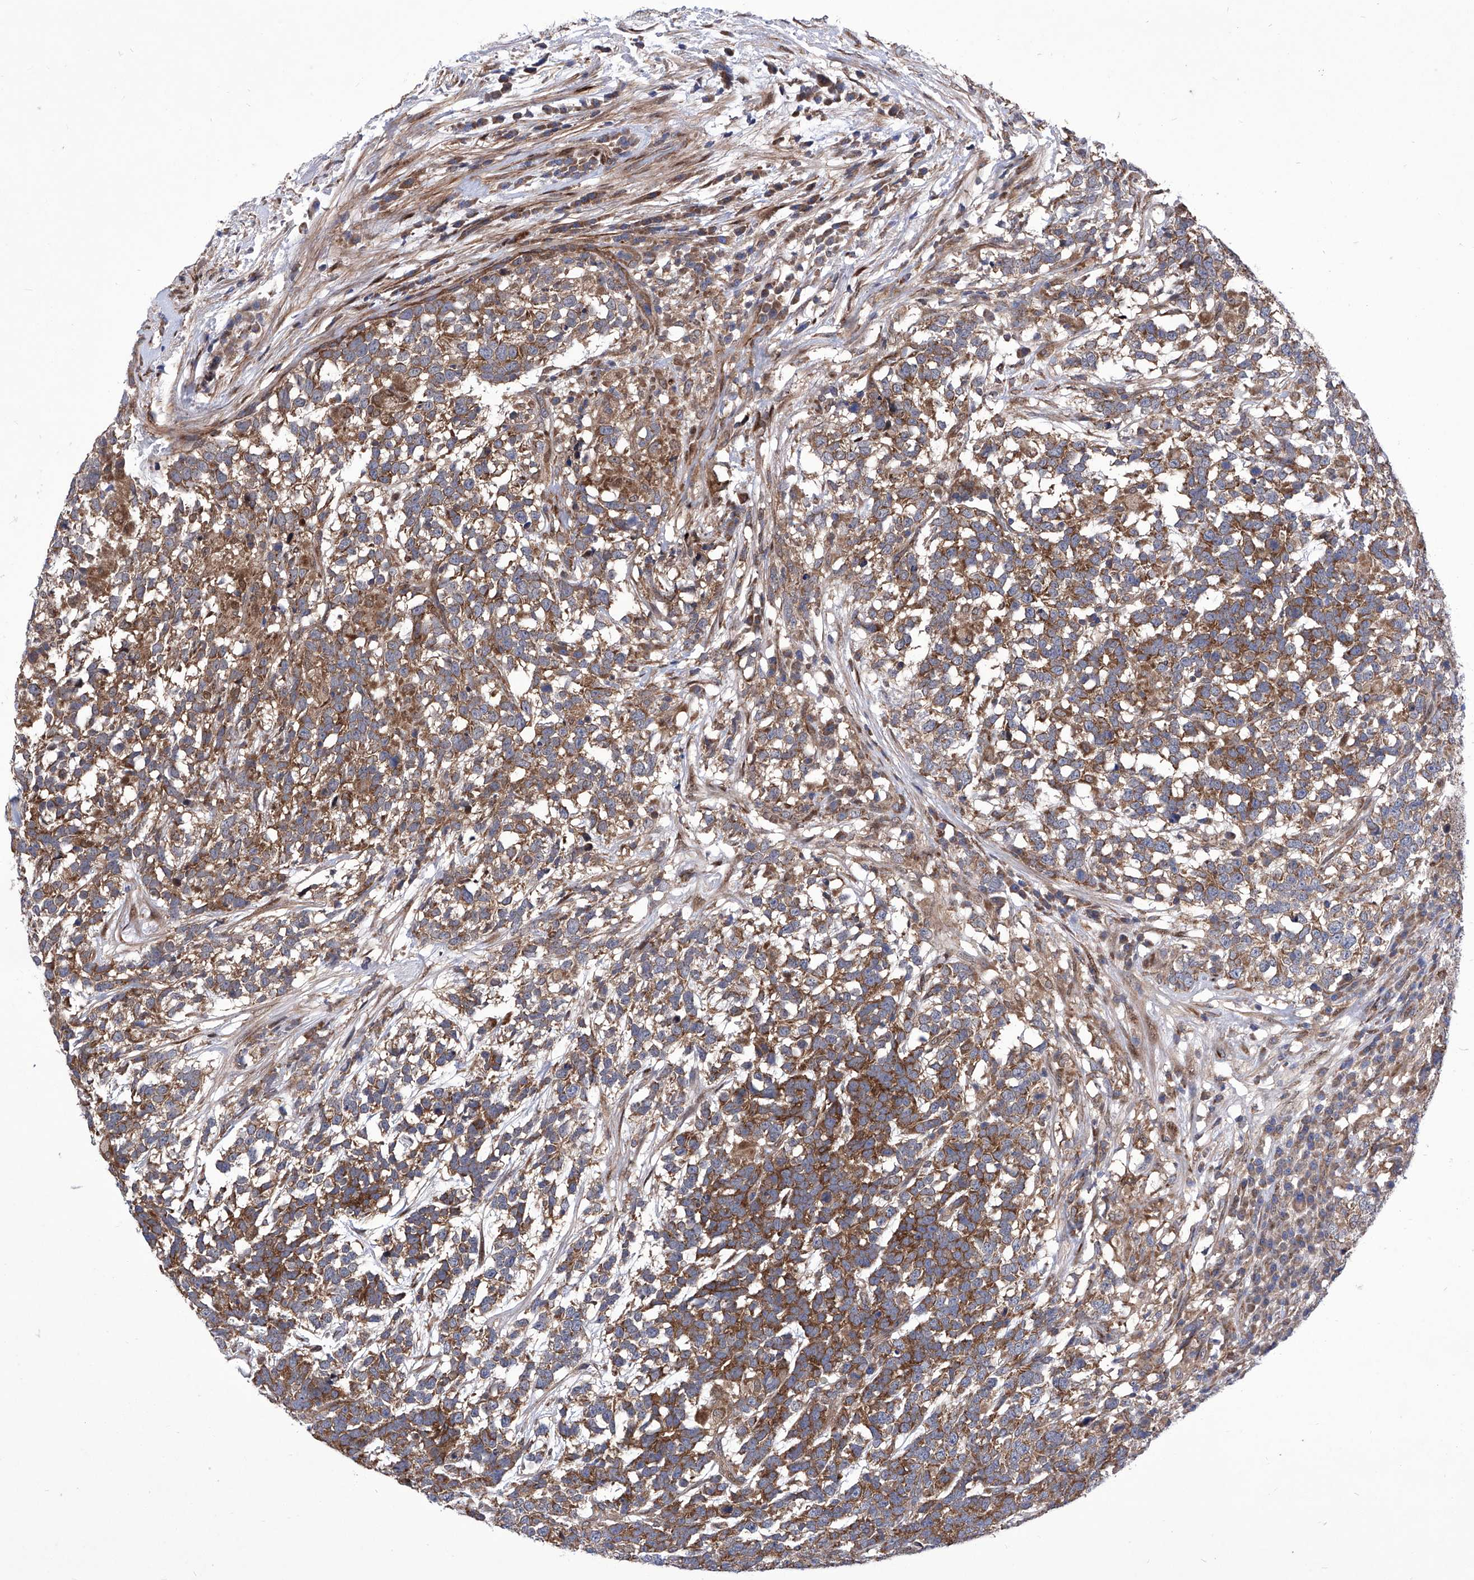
{"staining": {"intensity": "strong", "quantity": ">75%", "location": "cytoplasmic/membranous"}, "tissue": "testis cancer", "cell_type": "Tumor cells", "image_type": "cancer", "snomed": [{"axis": "morphology", "description": "Carcinoma, Embryonal, NOS"}, {"axis": "topography", "description": "Testis"}], "caption": "Embryonal carcinoma (testis) stained with DAB (3,3'-diaminobenzidine) IHC exhibits high levels of strong cytoplasmic/membranous staining in approximately >75% of tumor cells.", "gene": "KTI12", "patient": {"sex": "male", "age": 26}}